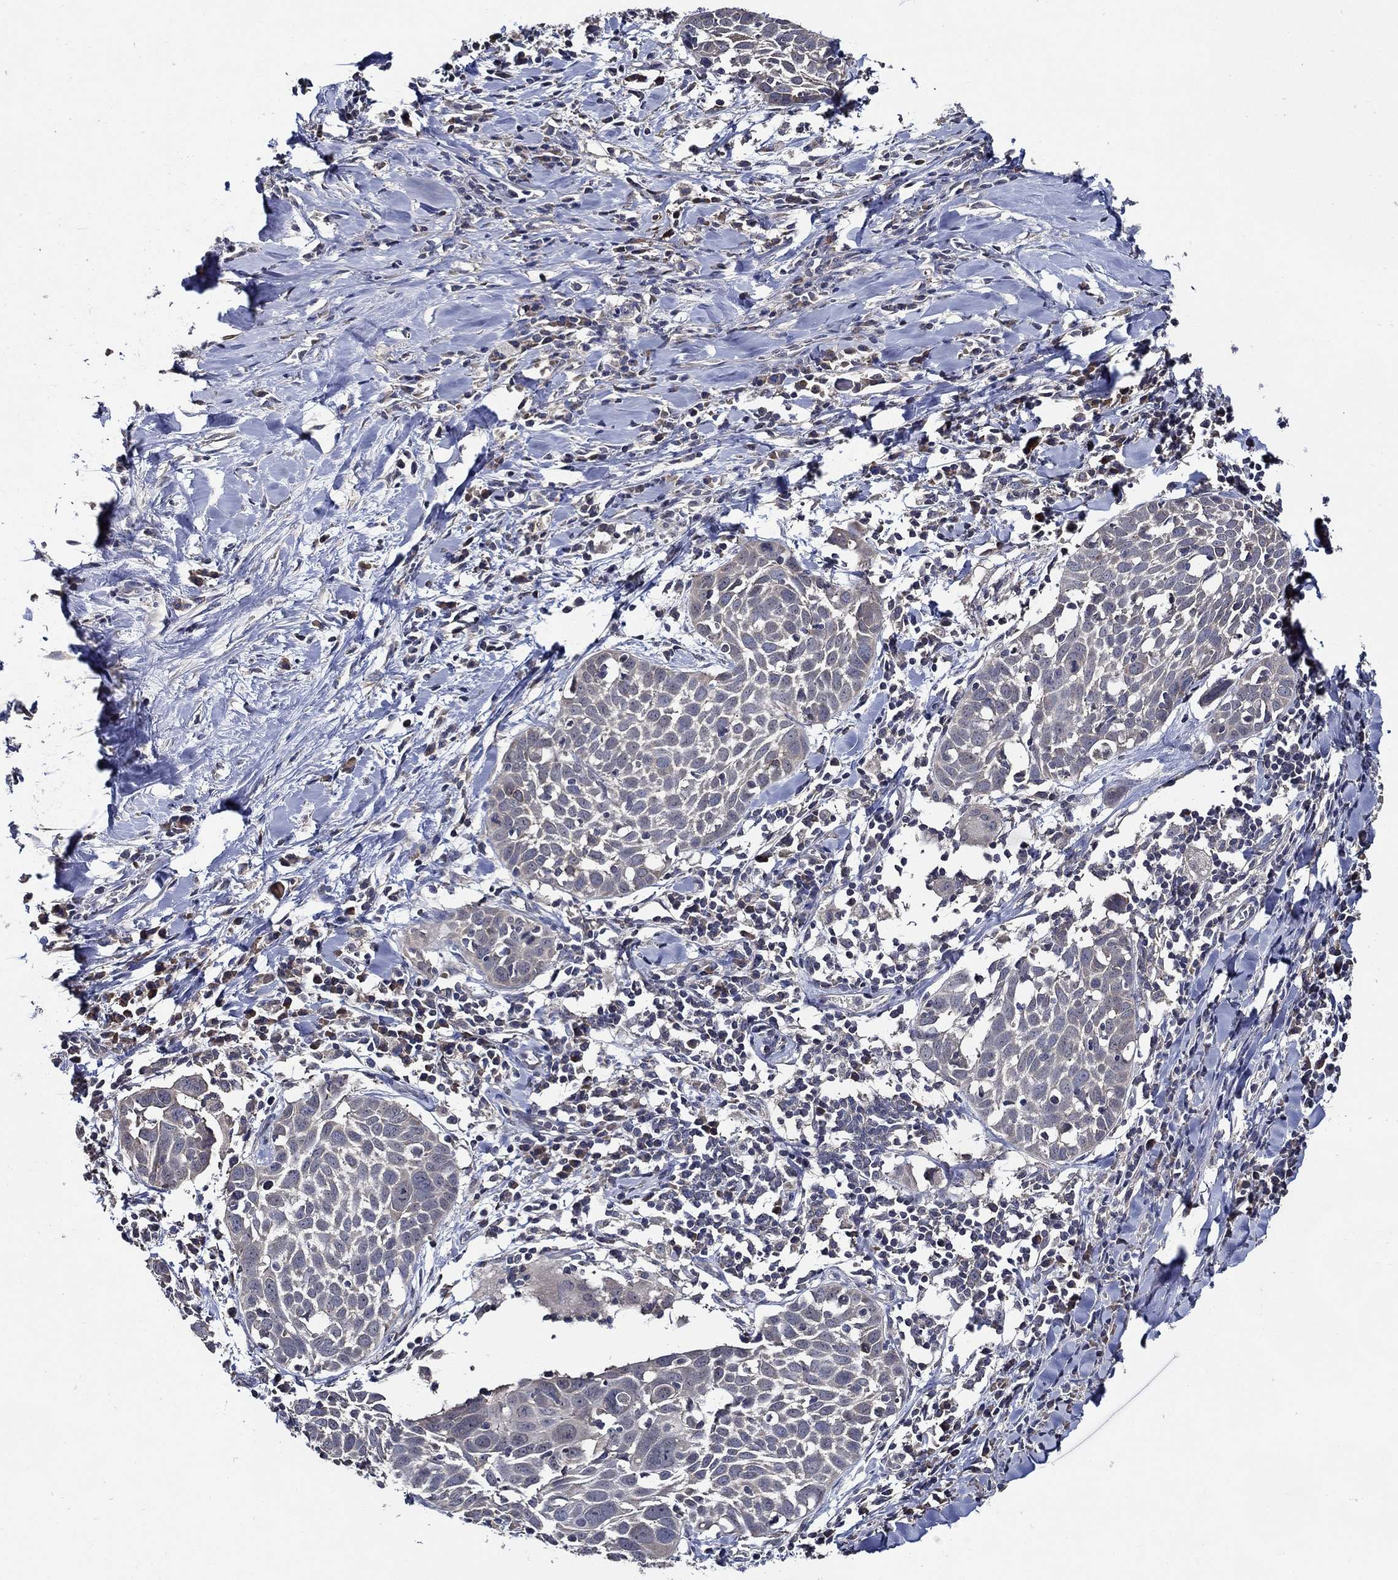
{"staining": {"intensity": "negative", "quantity": "none", "location": "none"}, "tissue": "lung cancer", "cell_type": "Tumor cells", "image_type": "cancer", "snomed": [{"axis": "morphology", "description": "Squamous cell carcinoma, NOS"}, {"axis": "topography", "description": "Lung"}], "caption": "The image demonstrates no staining of tumor cells in lung squamous cell carcinoma.", "gene": "WDR53", "patient": {"sex": "male", "age": 57}}